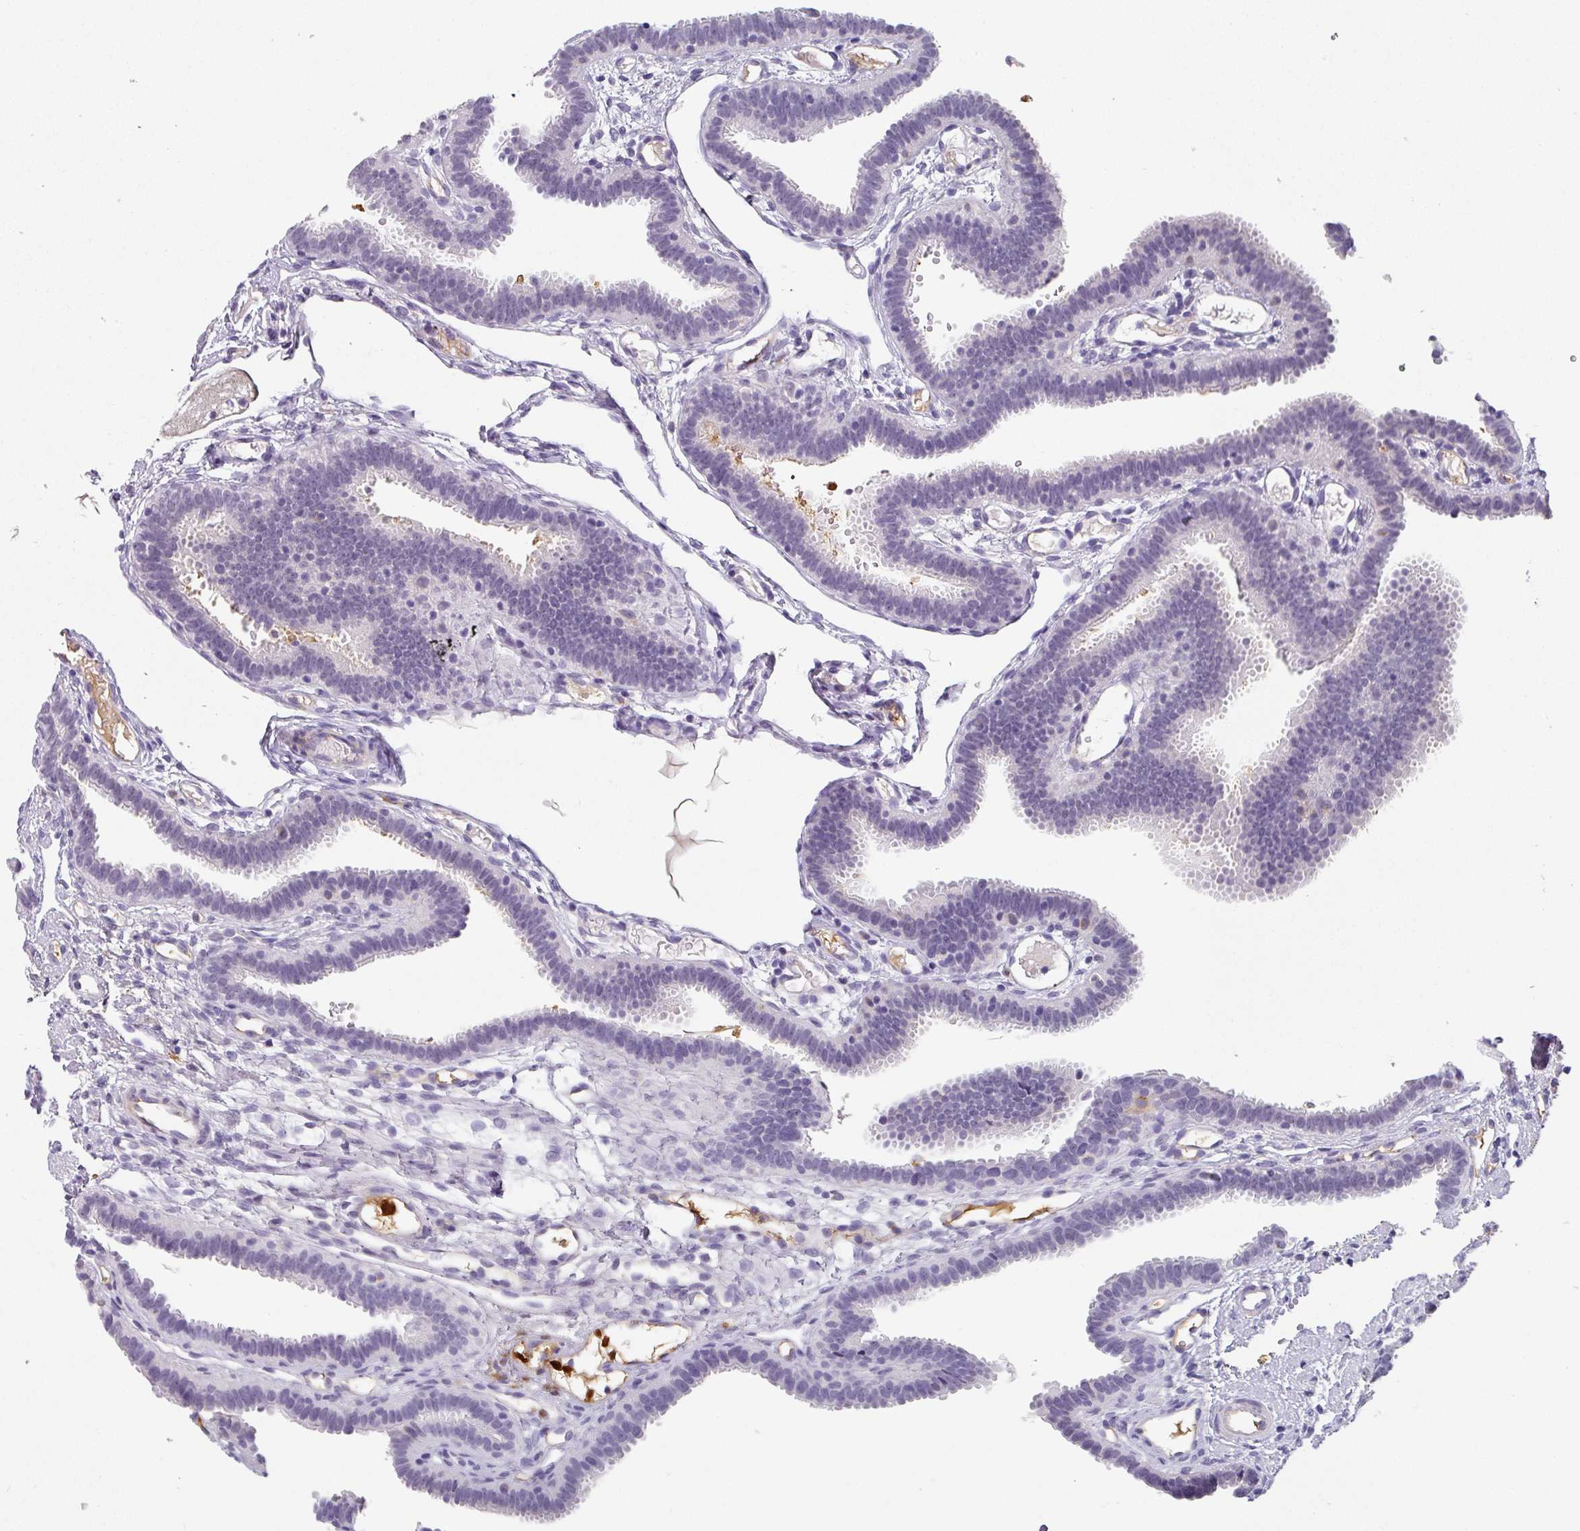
{"staining": {"intensity": "negative", "quantity": "none", "location": "none"}, "tissue": "fallopian tube", "cell_type": "Glandular cells", "image_type": "normal", "snomed": [{"axis": "morphology", "description": "Normal tissue, NOS"}, {"axis": "topography", "description": "Fallopian tube"}], "caption": "Glandular cells are negative for brown protein staining in normal fallopian tube. Brightfield microscopy of immunohistochemistry (IHC) stained with DAB (brown) and hematoxylin (blue), captured at high magnification.", "gene": "C1QB", "patient": {"sex": "female", "age": 37}}